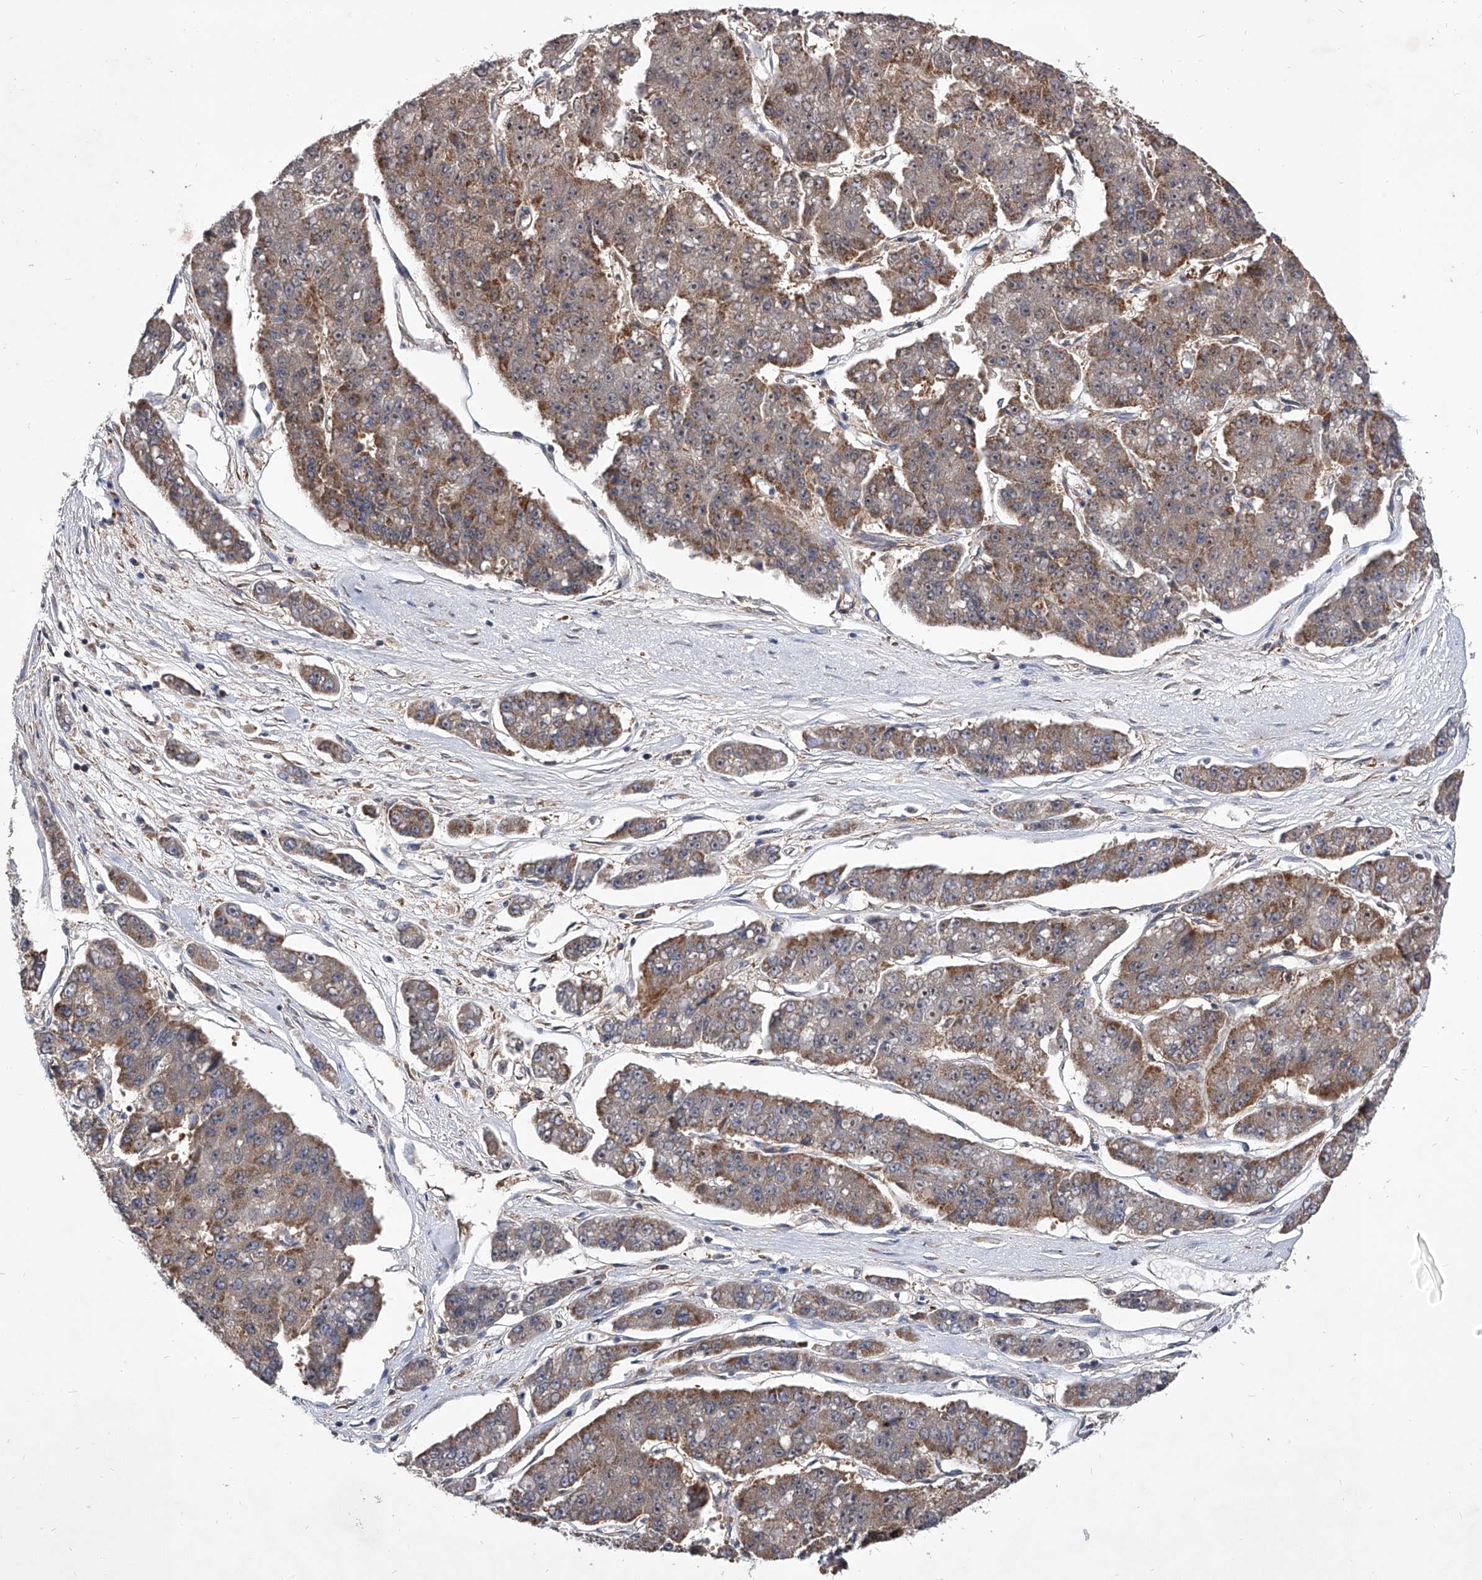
{"staining": {"intensity": "moderate", "quantity": "<25%", "location": "cytoplasmic/membranous"}, "tissue": "pancreatic cancer", "cell_type": "Tumor cells", "image_type": "cancer", "snomed": [{"axis": "morphology", "description": "Adenocarcinoma, NOS"}, {"axis": "topography", "description": "Pancreas"}], "caption": "Pancreatic cancer stained for a protein (brown) reveals moderate cytoplasmic/membranous positive positivity in about <25% of tumor cells.", "gene": "CFAP410", "patient": {"sex": "male", "age": 50}}